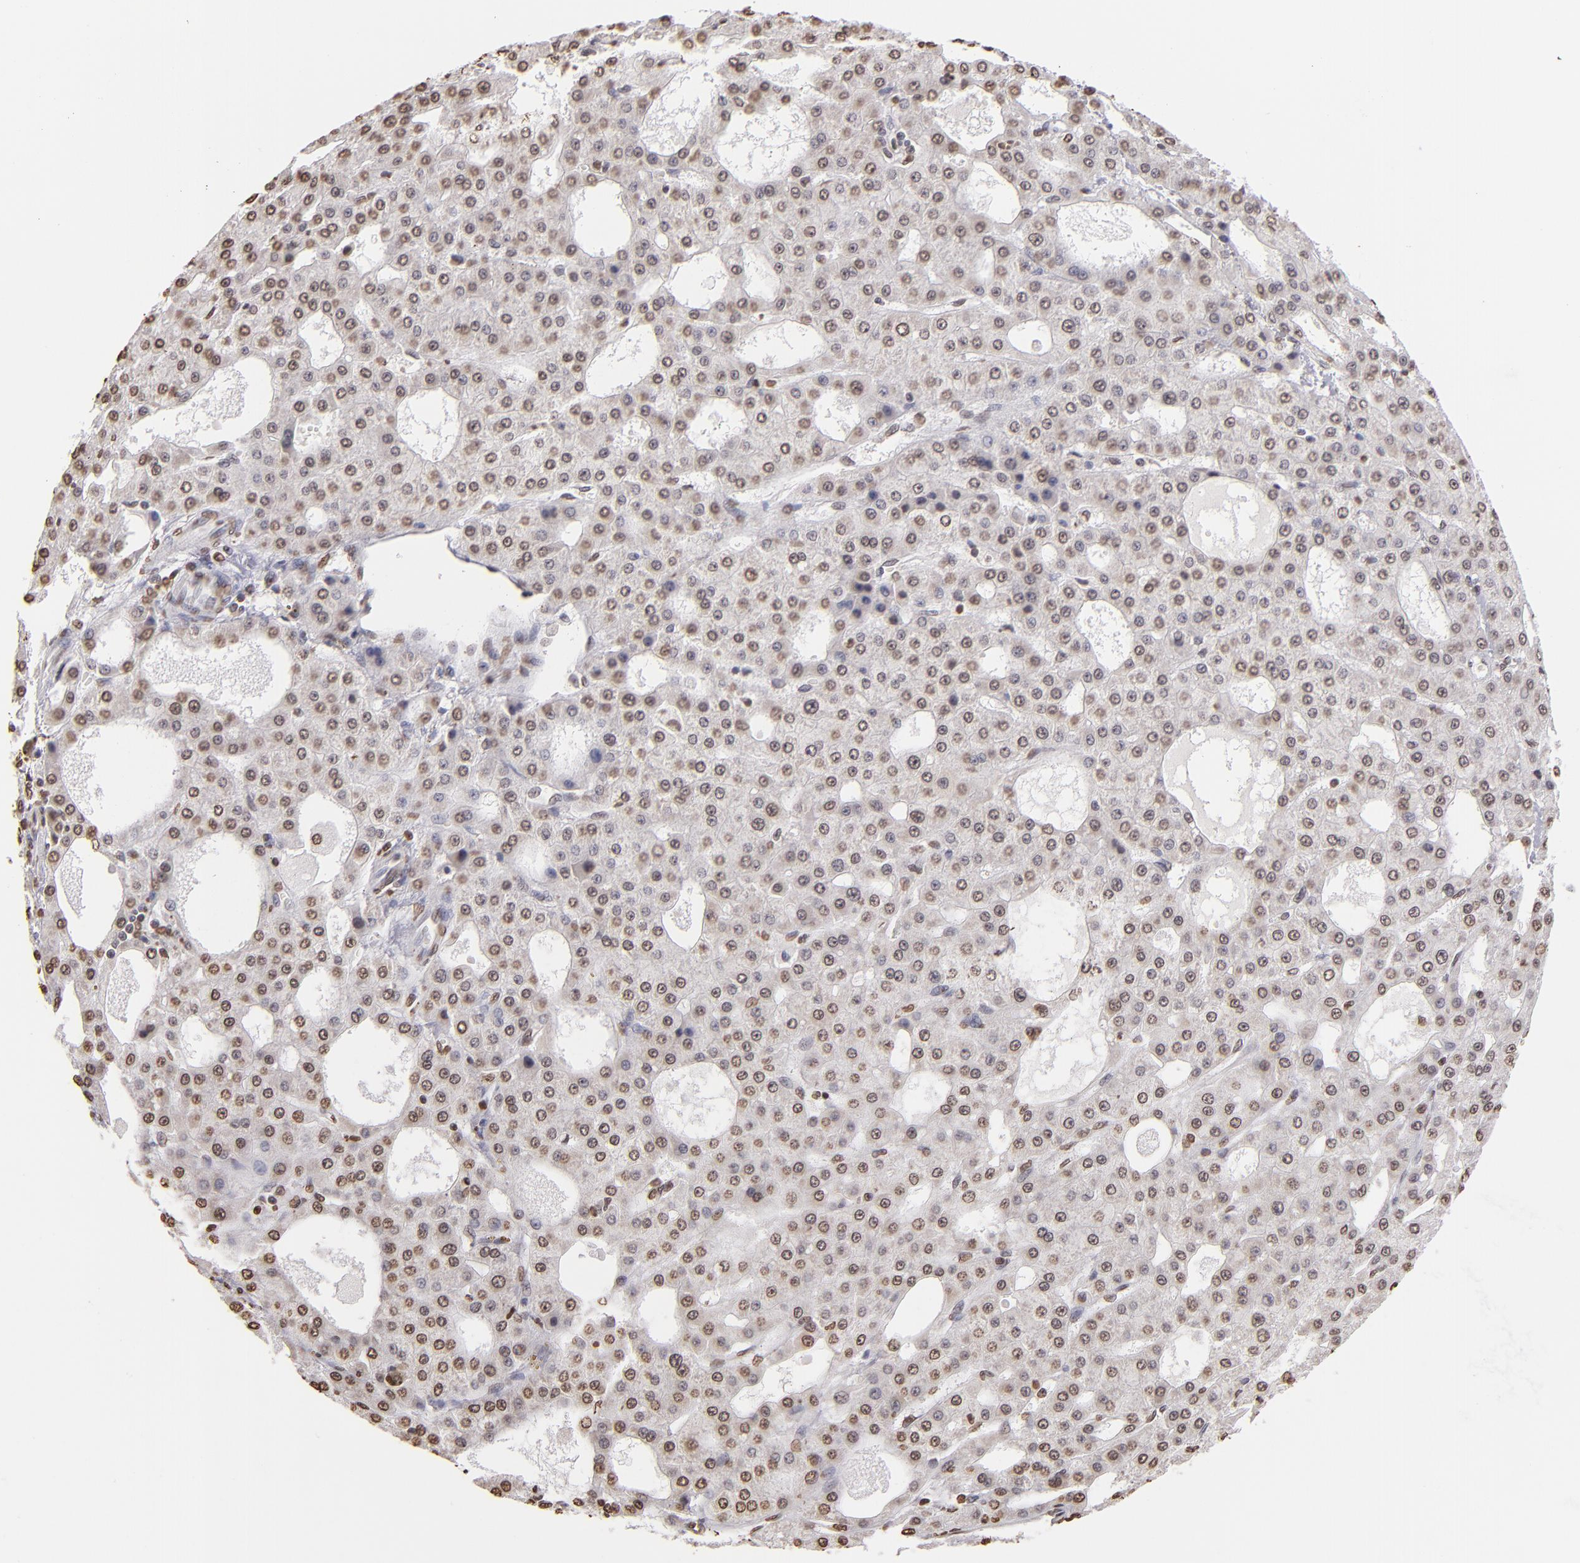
{"staining": {"intensity": "weak", "quantity": "25%-75%", "location": "nuclear"}, "tissue": "liver cancer", "cell_type": "Tumor cells", "image_type": "cancer", "snomed": [{"axis": "morphology", "description": "Carcinoma, Hepatocellular, NOS"}, {"axis": "topography", "description": "Liver"}], "caption": "Weak nuclear expression is identified in about 25%-75% of tumor cells in liver cancer. (DAB IHC with brightfield microscopy, high magnification).", "gene": "LBX1", "patient": {"sex": "male", "age": 47}}